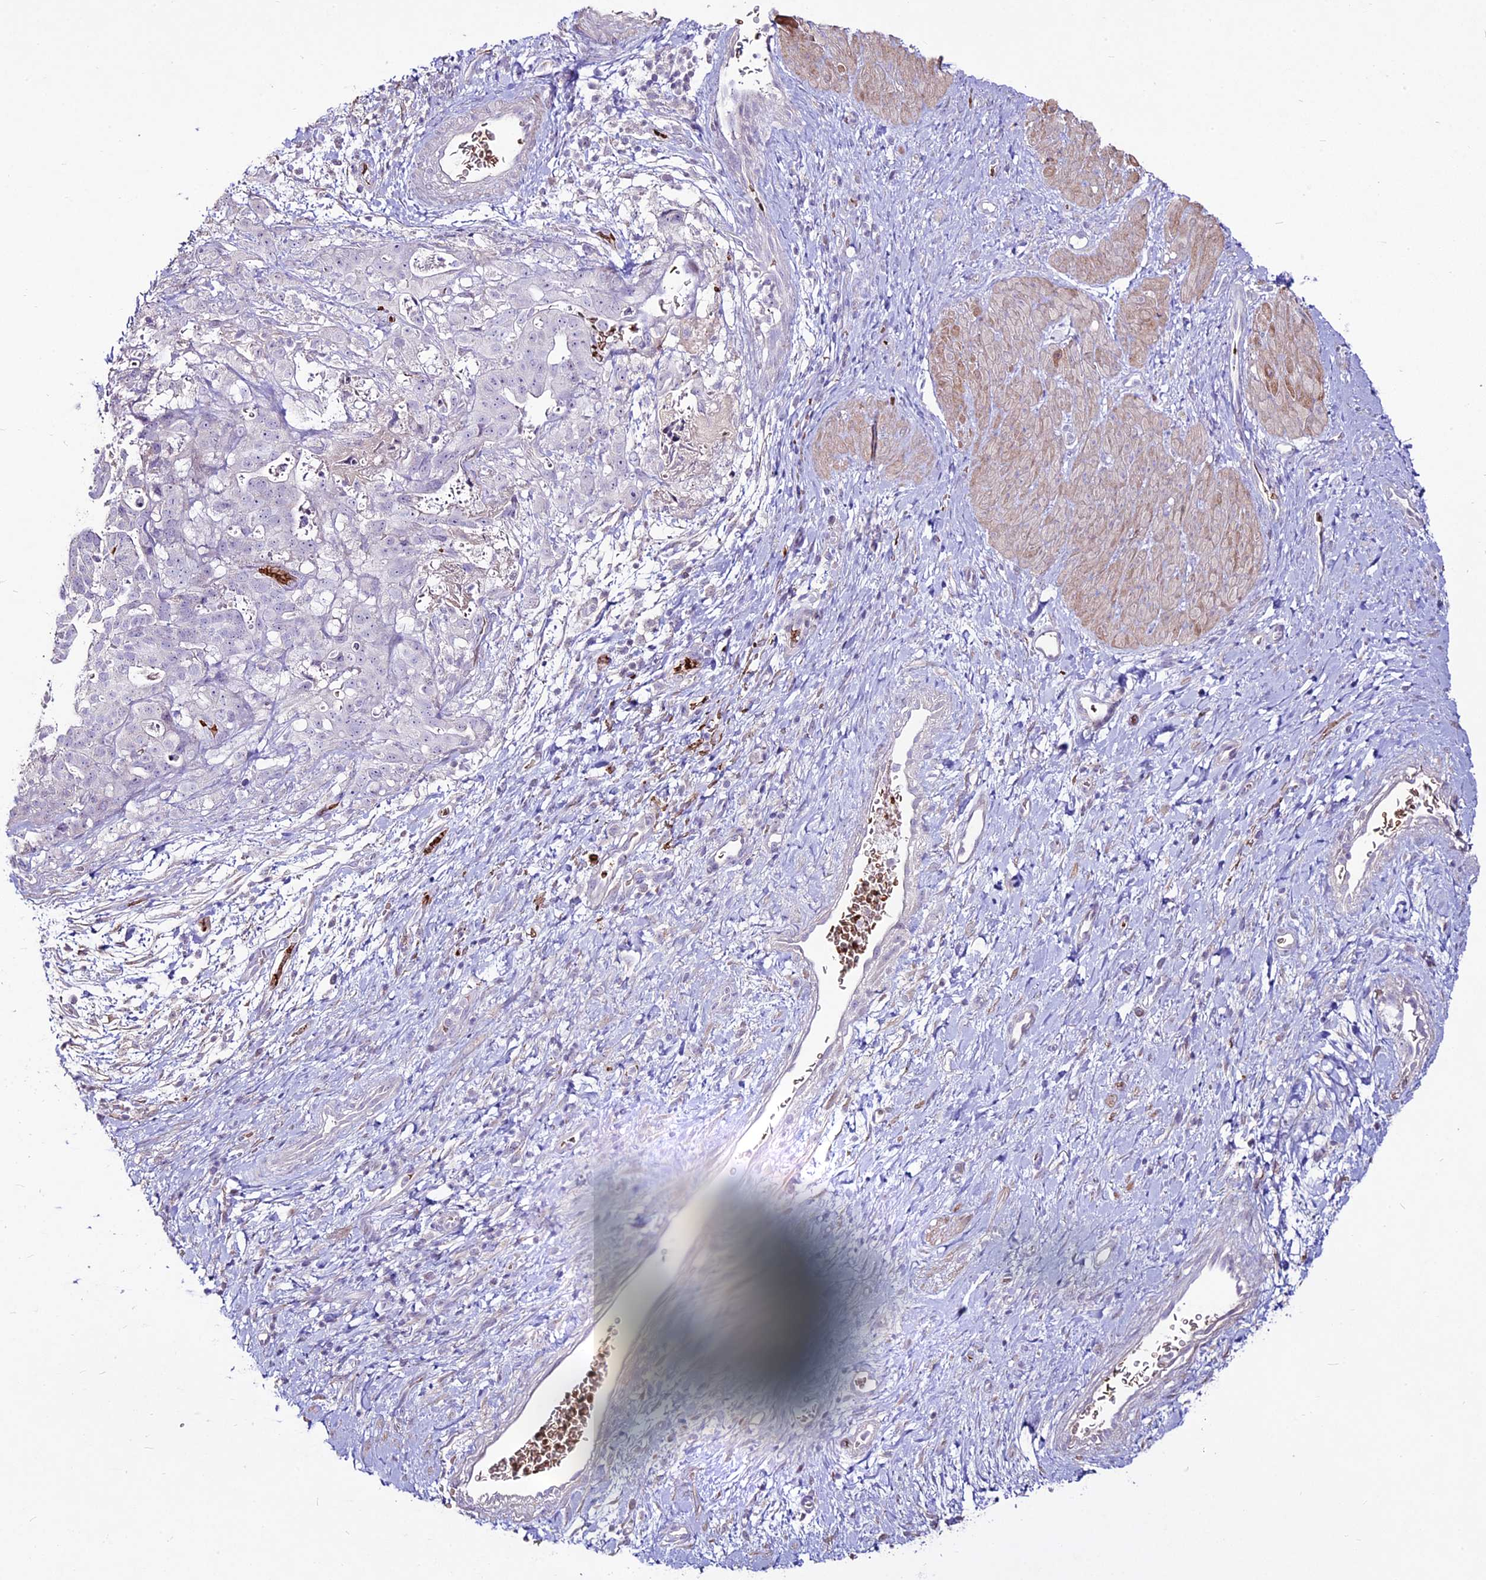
{"staining": {"intensity": "negative", "quantity": "none", "location": "none"}, "tissue": "stomach cancer", "cell_type": "Tumor cells", "image_type": "cancer", "snomed": [{"axis": "morphology", "description": "Adenocarcinoma, NOS"}, {"axis": "topography", "description": "Stomach"}], "caption": "High power microscopy micrograph of an immunohistochemistry histopathology image of adenocarcinoma (stomach), revealing no significant positivity in tumor cells. Brightfield microscopy of immunohistochemistry stained with DAB (3,3'-diaminobenzidine) (brown) and hematoxylin (blue), captured at high magnification.", "gene": "SUSD3", "patient": {"sex": "male", "age": 48}}